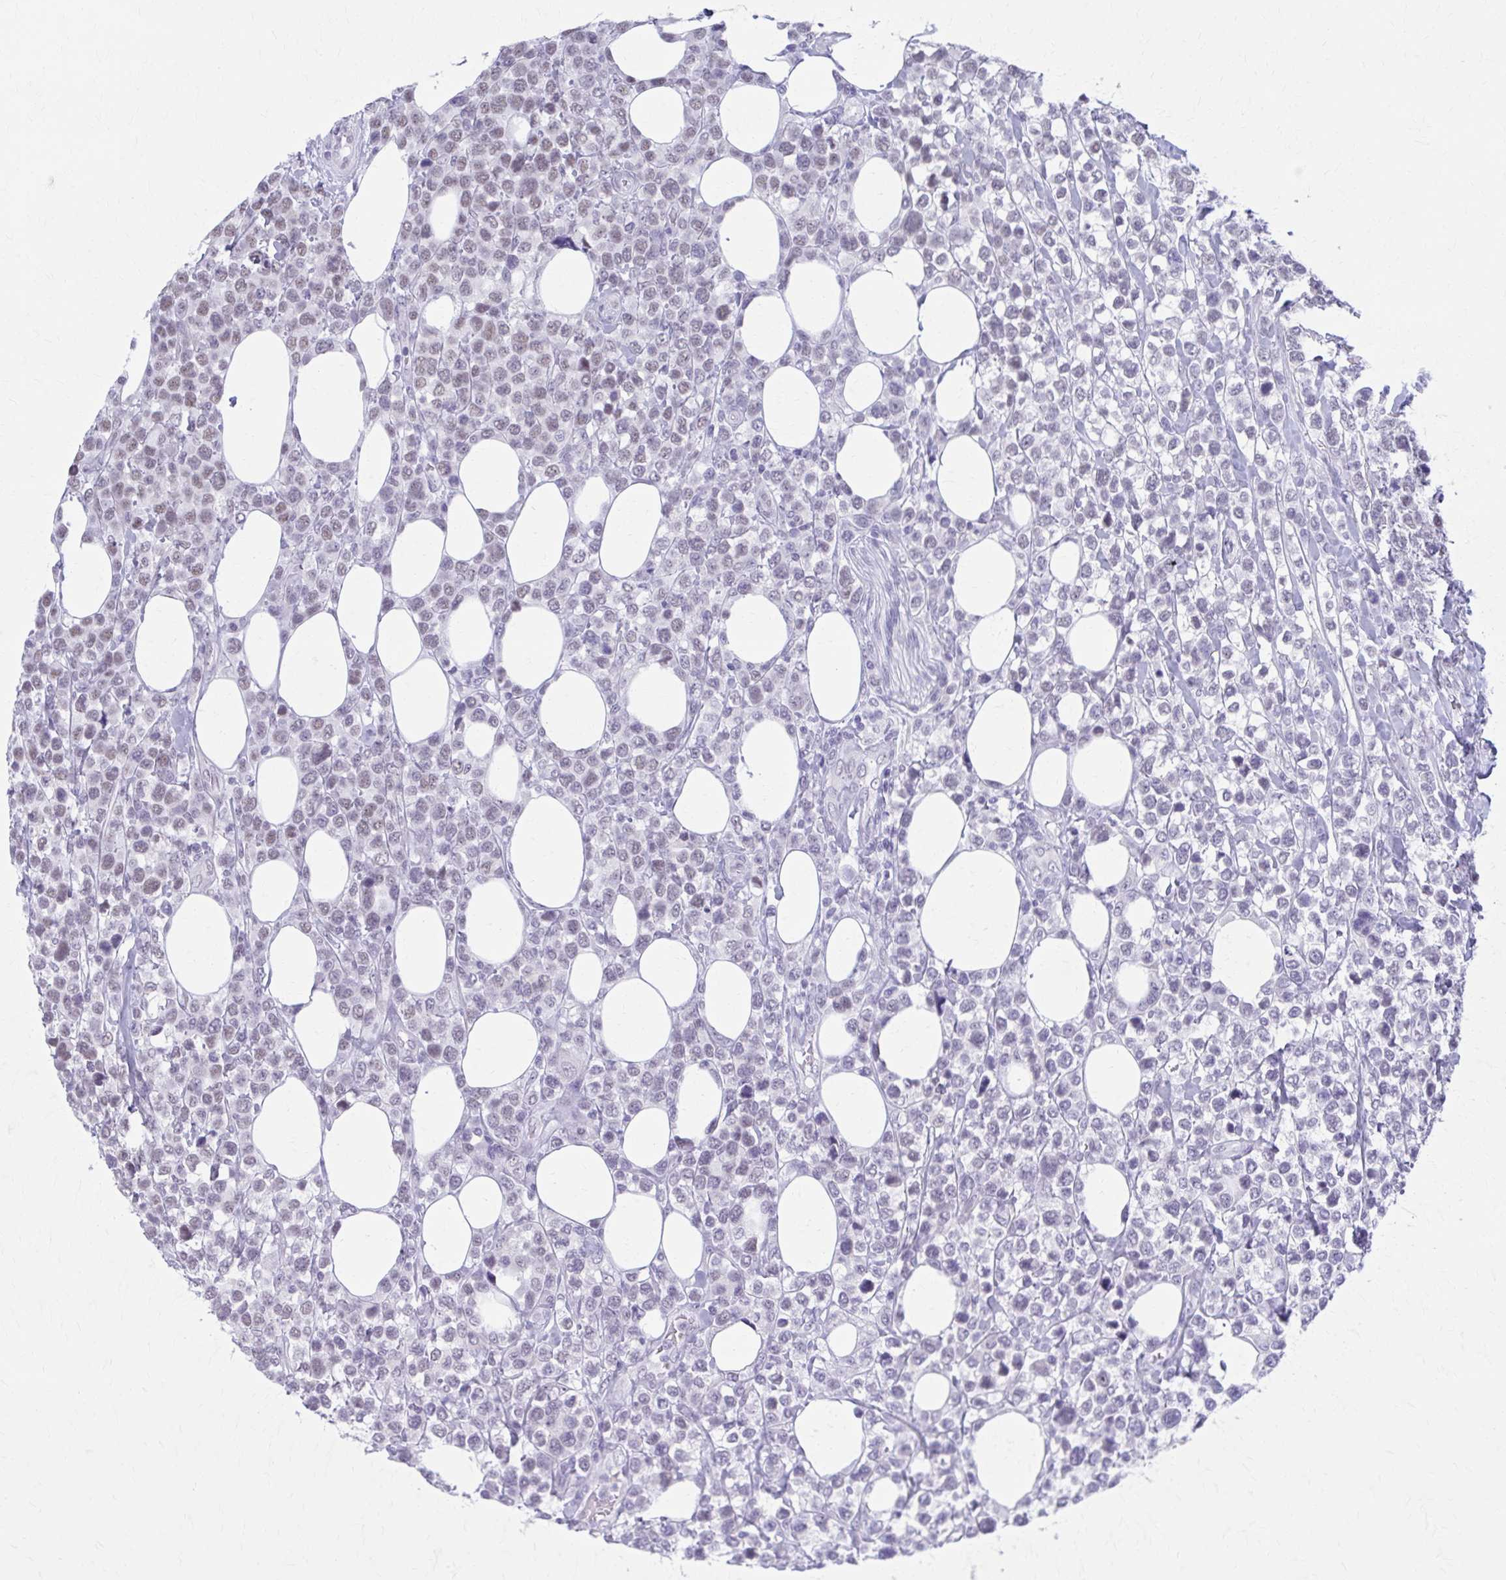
{"staining": {"intensity": "moderate", "quantity": "25%-75%", "location": "nuclear"}, "tissue": "lymphoma", "cell_type": "Tumor cells", "image_type": "cancer", "snomed": [{"axis": "morphology", "description": "Malignant lymphoma, non-Hodgkin's type, High grade"}, {"axis": "topography", "description": "Soft tissue"}], "caption": "Protein expression analysis of human lymphoma reveals moderate nuclear expression in approximately 25%-75% of tumor cells. The staining was performed using DAB, with brown indicating positive protein expression. Nuclei are stained blue with hematoxylin.", "gene": "CCDC105", "patient": {"sex": "female", "age": 56}}